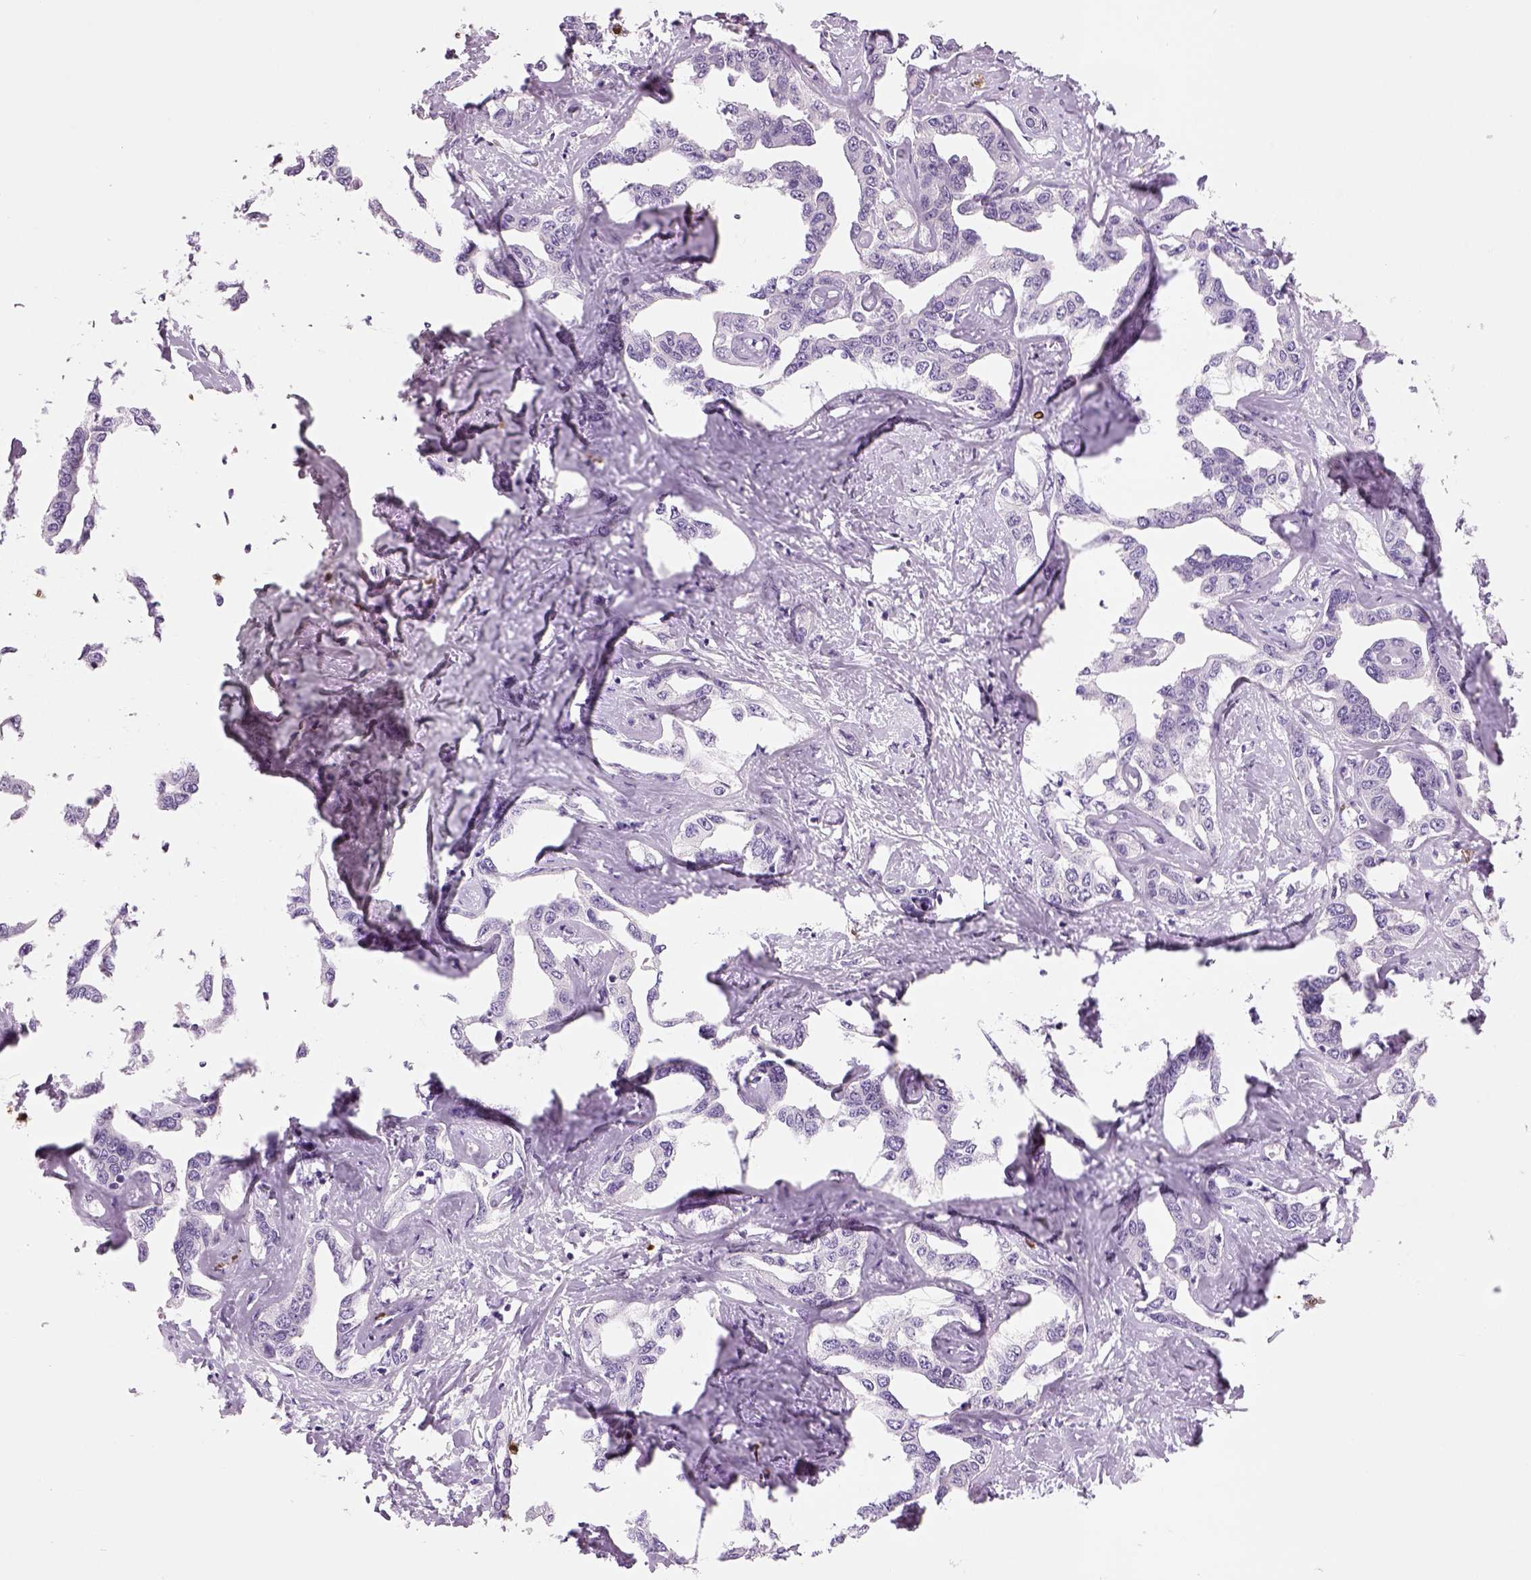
{"staining": {"intensity": "negative", "quantity": "none", "location": "none"}, "tissue": "liver cancer", "cell_type": "Tumor cells", "image_type": "cancer", "snomed": [{"axis": "morphology", "description": "Cholangiocarcinoma"}, {"axis": "topography", "description": "Liver"}], "caption": "Immunohistochemistry (IHC) image of human liver cancer stained for a protein (brown), which reveals no staining in tumor cells. (Immunohistochemistry (IHC), brightfield microscopy, high magnification).", "gene": "NECAB2", "patient": {"sex": "male", "age": 59}}